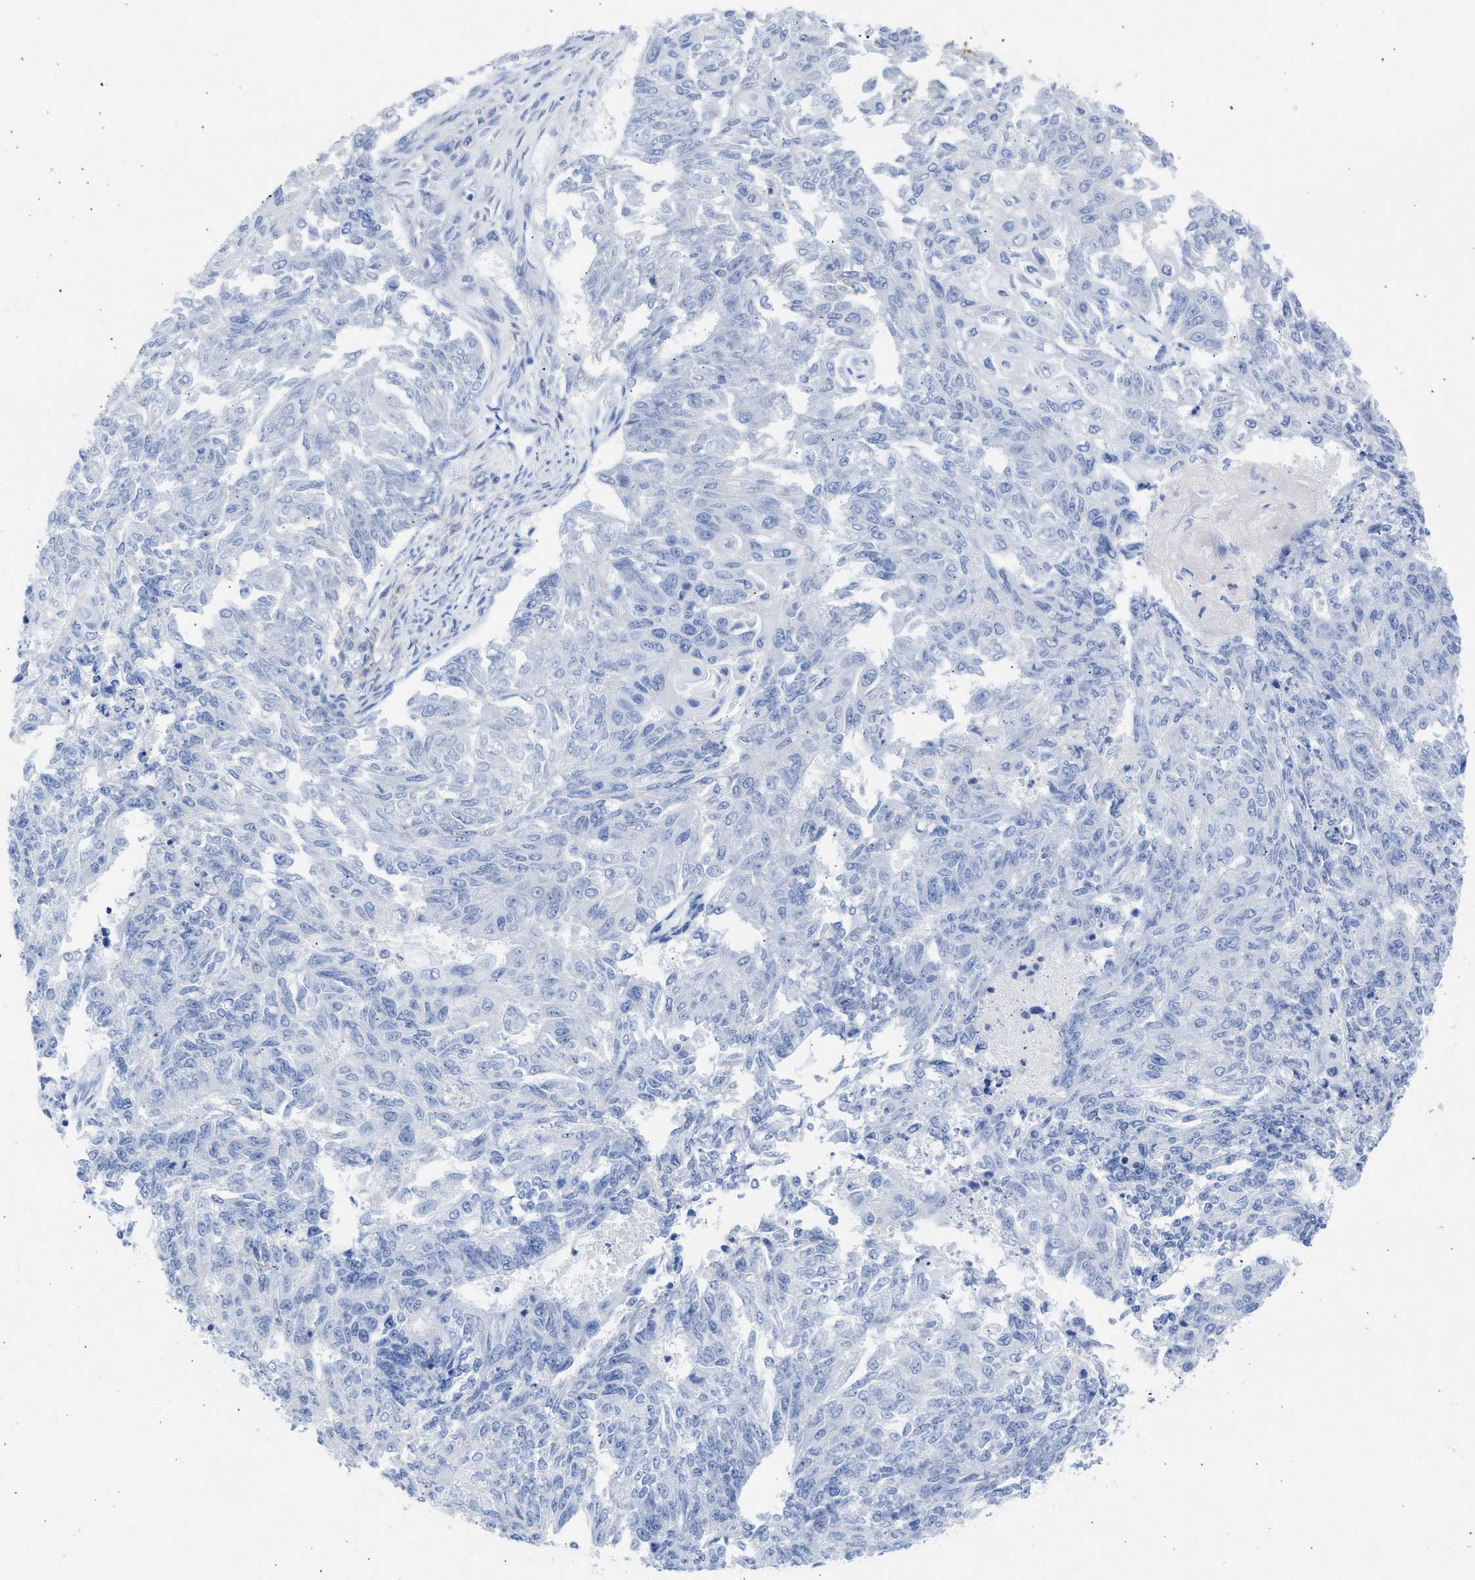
{"staining": {"intensity": "negative", "quantity": "none", "location": "none"}, "tissue": "endometrial cancer", "cell_type": "Tumor cells", "image_type": "cancer", "snomed": [{"axis": "morphology", "description": "Adenocarcinoma, NOS"}, {"axis": "topography", "description": "Endometrium"}], "caption": "An IHC micrograph of adenocarcinoma (endometrial) is shown. There is no staining in tumor cells of adenocarcinoma (endometrial).", "gene": "NCAM1", "patient": {"sex": "female", "age": 32}}